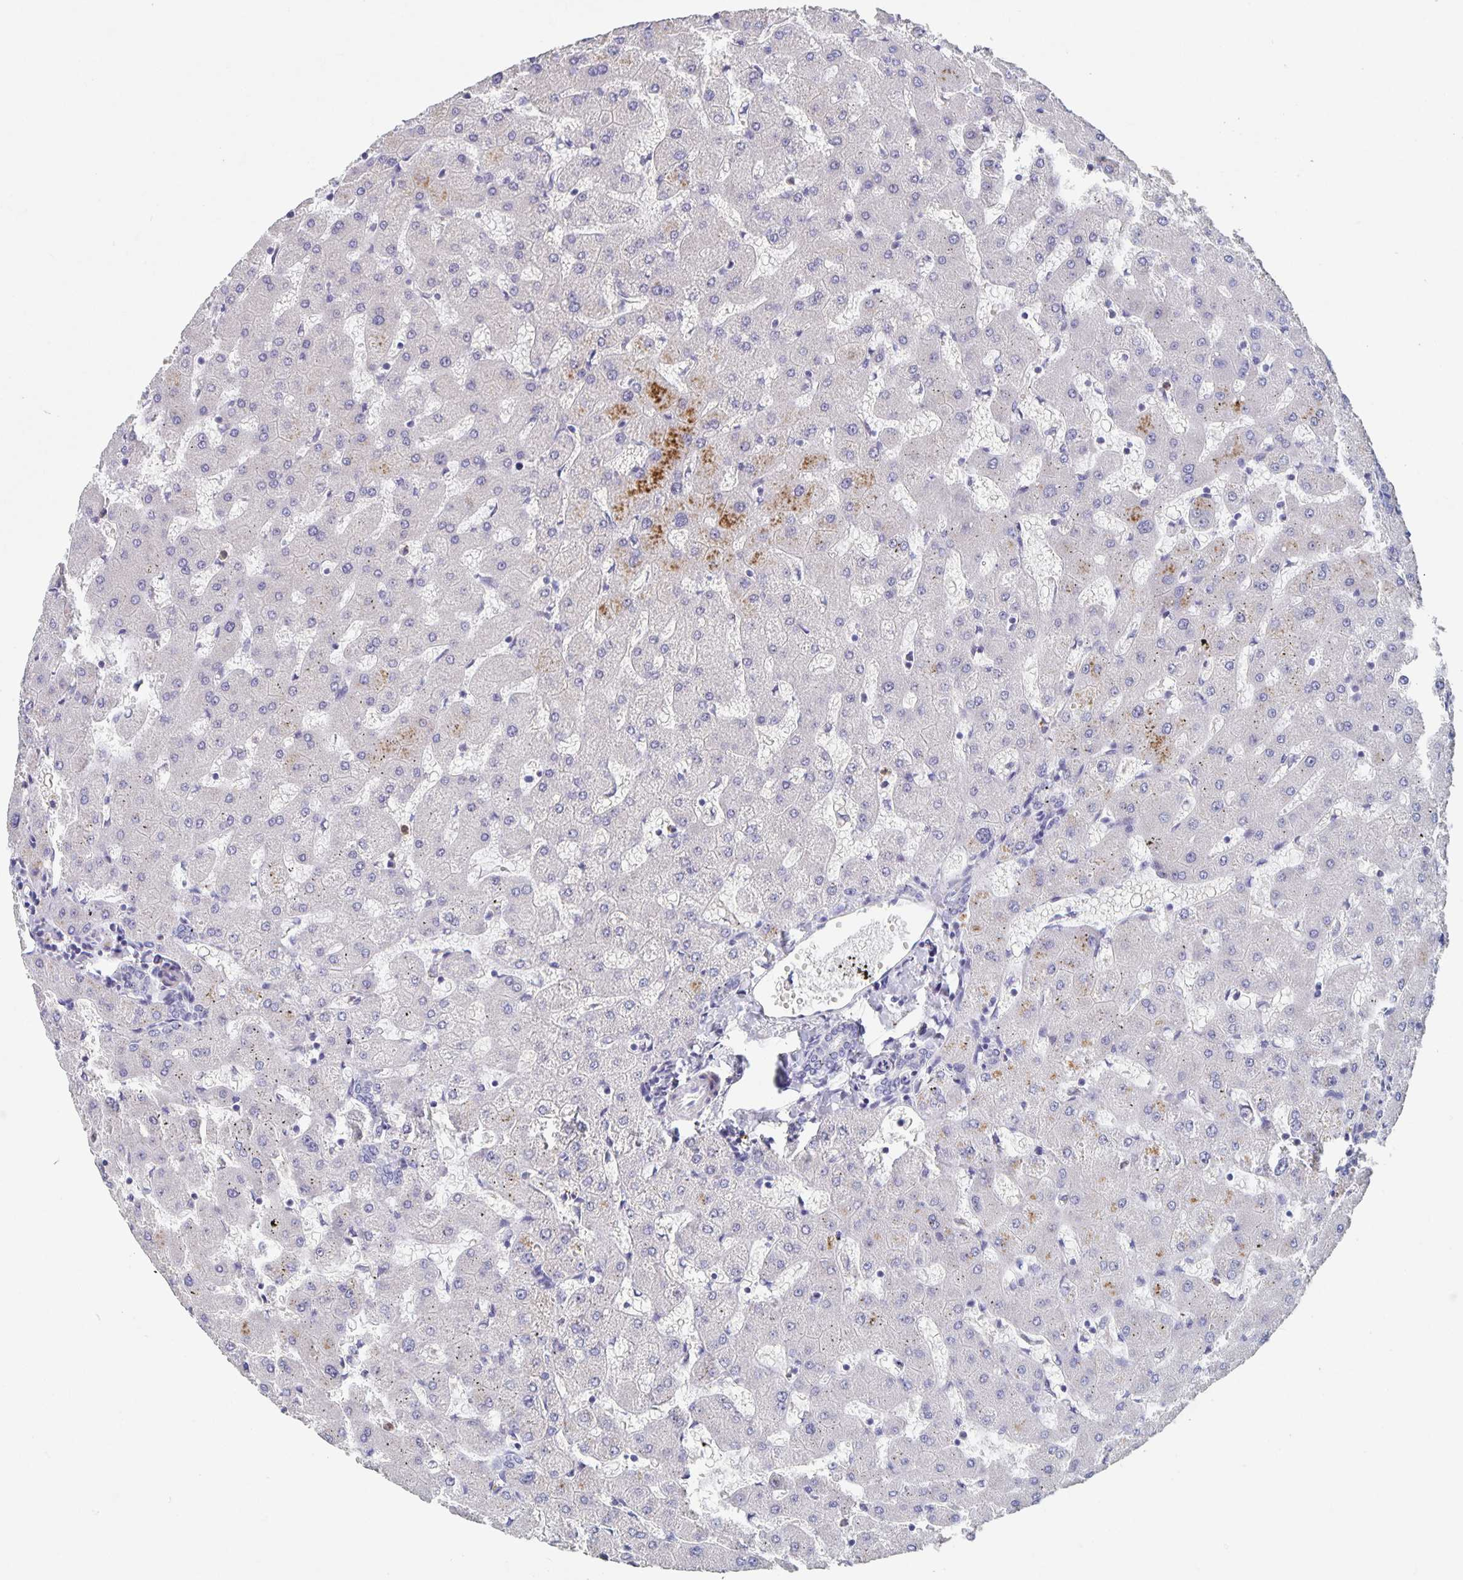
{"staining": {"intensity": "negative", "quantity": "none", "location": "none"}, "tissue": "liver", "cell_type": "Cholangiocytes", "image_type": "normal", "snomed": [{"axis": "morphology", "description": "Normal tissue, NOS"}, {"axis": "topography", "description": "Liver"}], "caption": "This image is of normal liver stained with immunohistochemistry (IHC) to label a protein in brown with the nuclei are counter-stained blue. There is no positivity in cholangiocytes.", "gene": "CDC42BPG", "patient": {"sex": "female", "age": 63}}